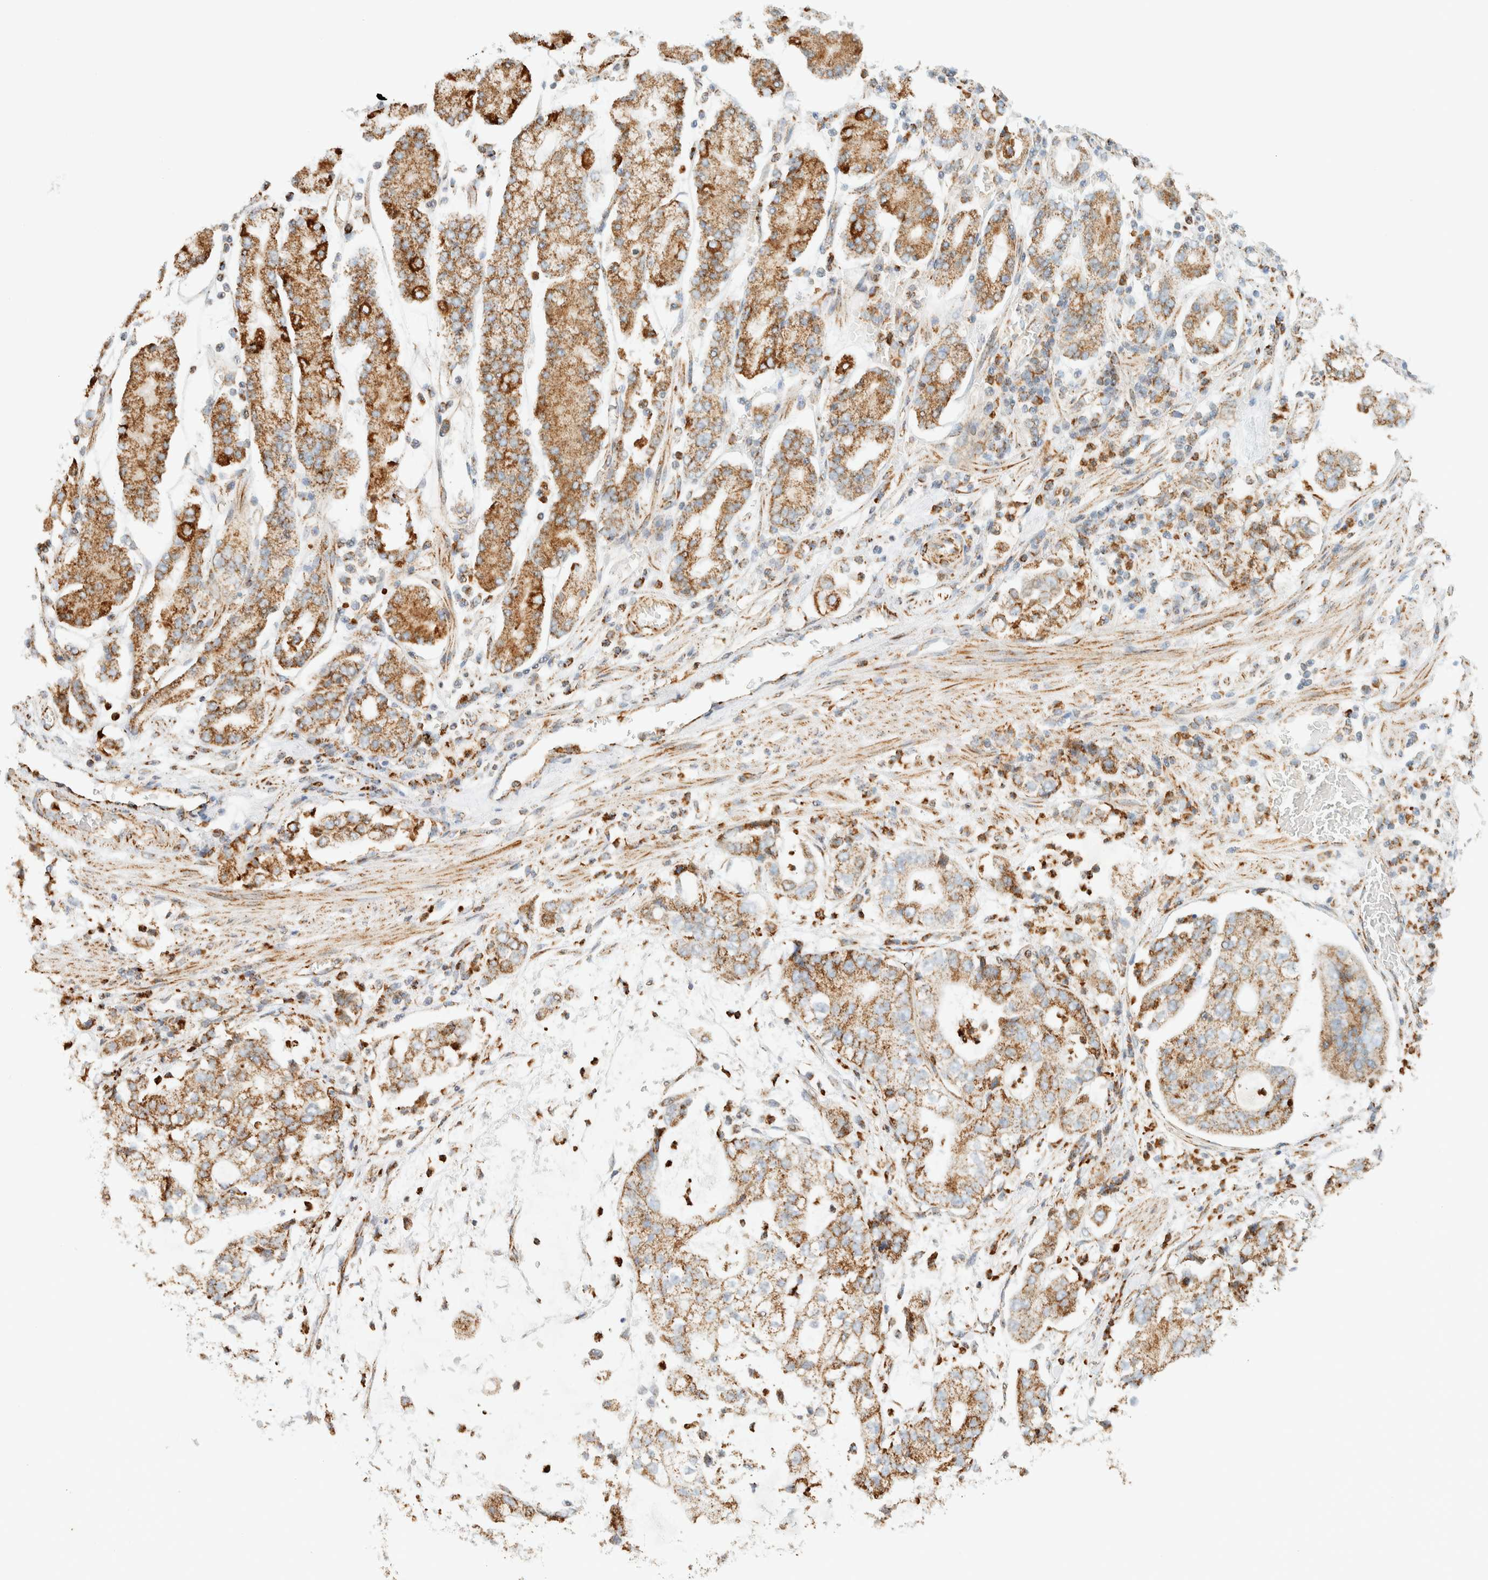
{"staining": {"intensity": "moderate", "quantity": ">75%", "location": "cytoplasmic/membranous"}, "tissue": "stomach cancer", "cell_type": "Tumor cells", "image_type": "cancer", "snomed": [{"axis": "morphology", "description": "Adenocarcinoma, NOS"}, {"axis": "topography", "description": "Stomach"}], "caption": "Immunohistochemical staining of human stomach cancer displays moderate cytoplasmic/membranous protein expression in about >75% of tumor cells.", "gene": "KIFAP3", "patient": {"sex": "male", "age": 76}}